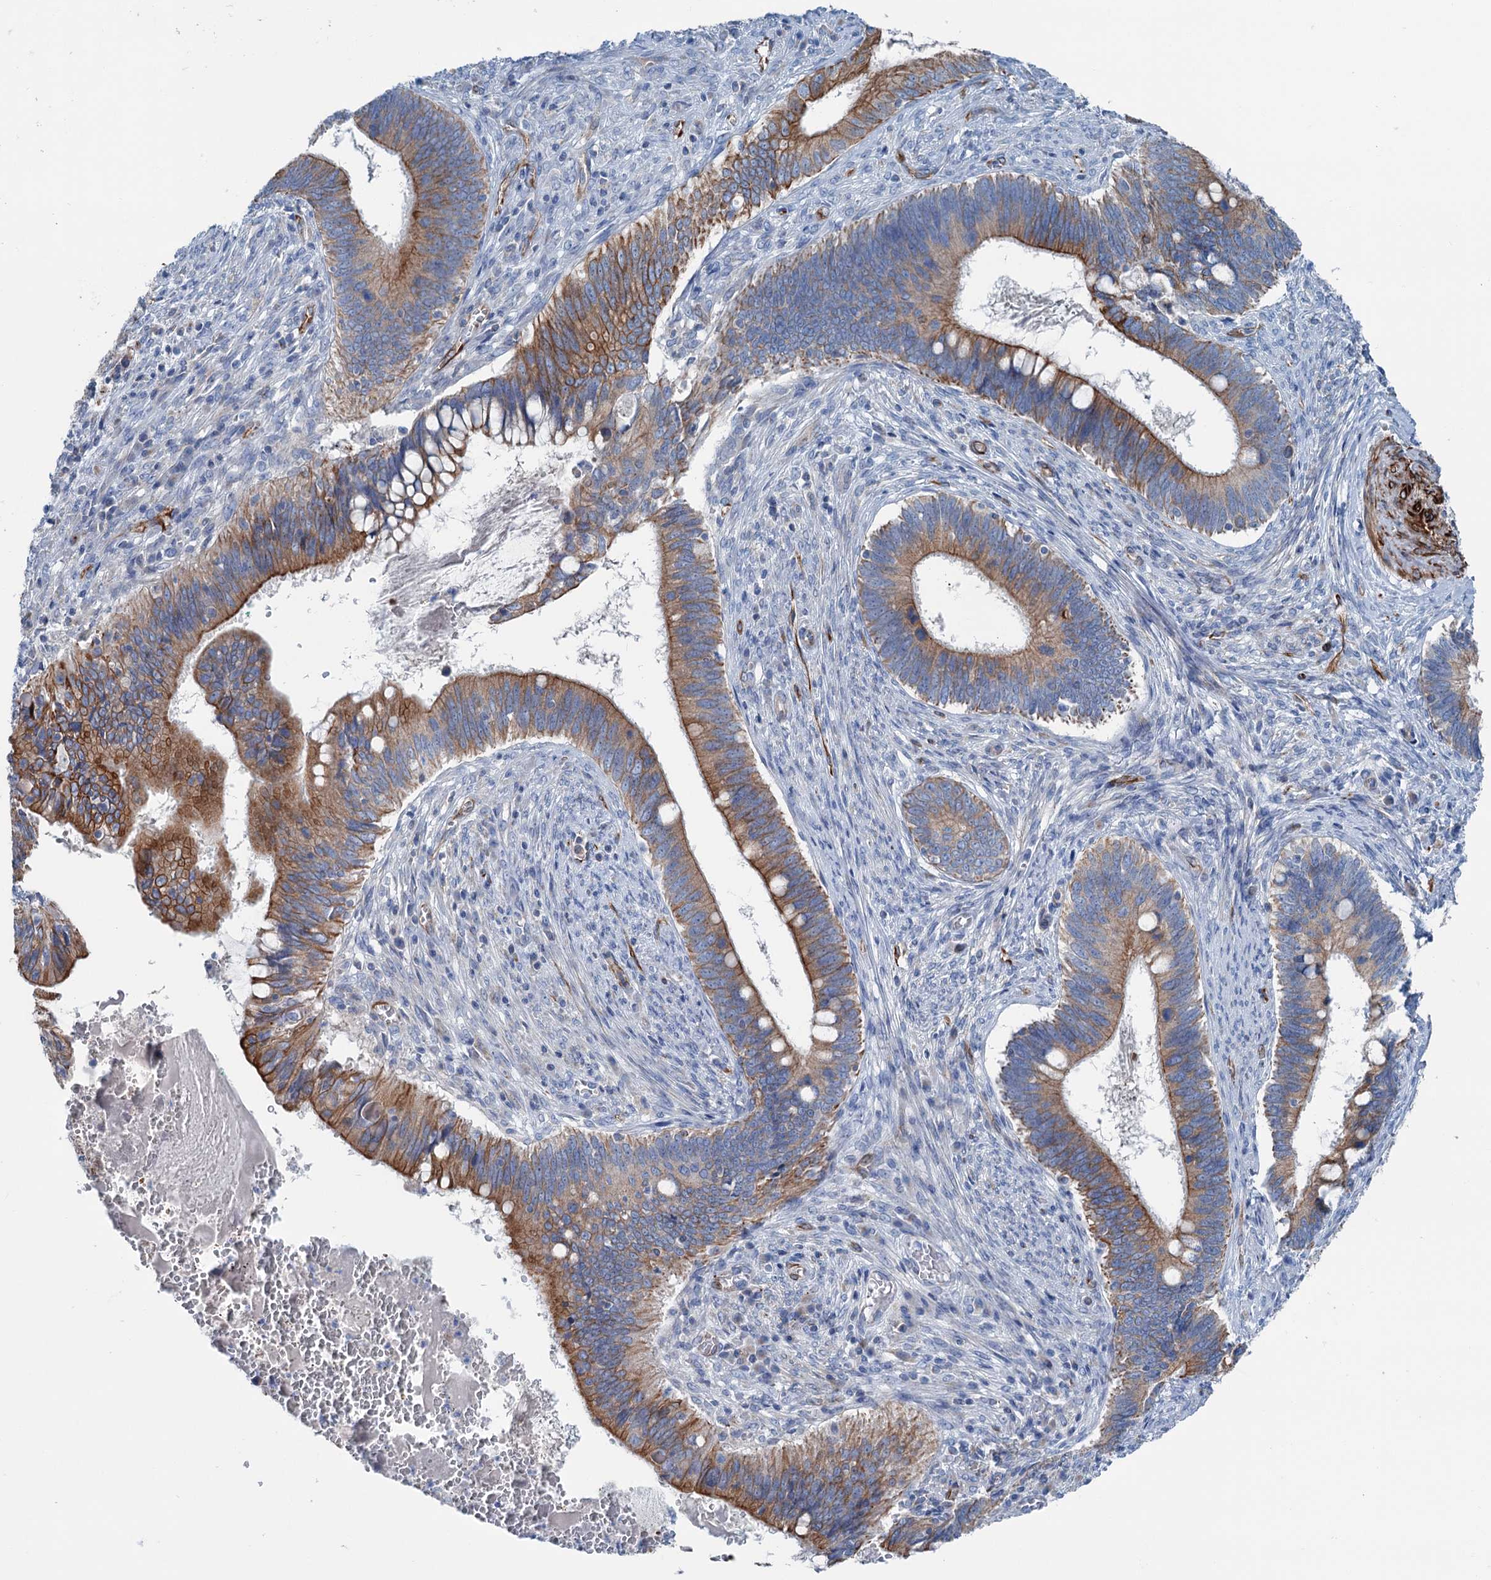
{"staining": {"intensity": "moderate", "quantity": "25%-75%", "location": "cytoplasmic/membranous"}, "tissue": "cervical cancer", "cell_type": "Tumor cells", "image_type": "cancer", "snomed": [{"axis": "morphology", "description": "Adenocarcinoma, NOS"}, {"axis": "topography", "description": "Cervix"}], "caption": "Immunohistochemistry photomicrograph of cervical cancer stained for a protein (brown), which shows medium levels of moderate cytoplasmic/membranous staining in about 25%-75% of tumor cells.", "gene": "CALCOCO1", "patient": {"sex": "female", "age": 42}}